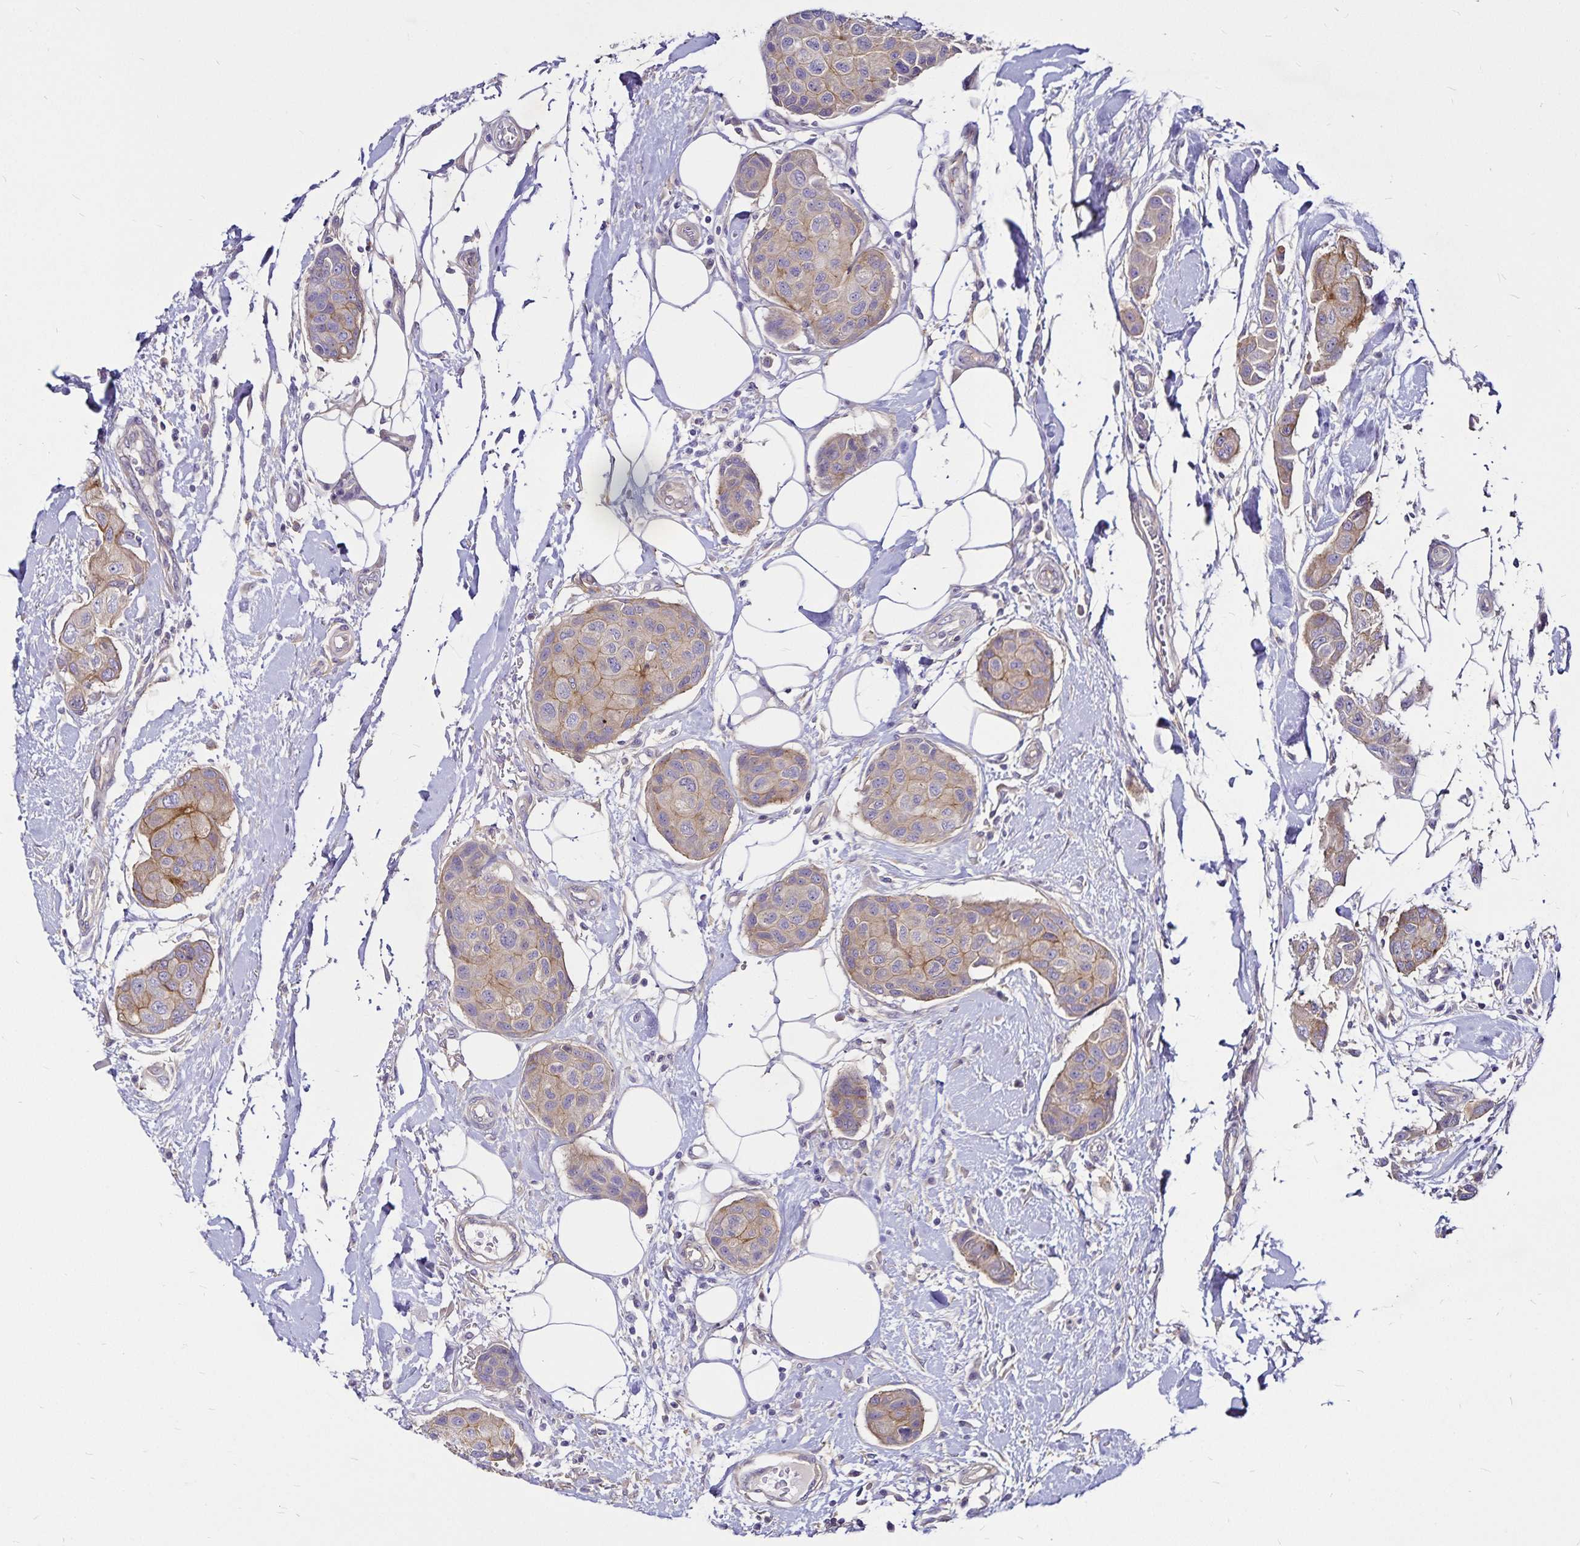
{"staining": {"intensity": "weak", "quantity": ">75%", "location": "cytoplasmic/membranous"}, "tissue": "breast cancer", "cell_type": "Tumor cells", "image_type": "cancer", "snomed": [{"axis": "morphology", "description": "Duct carcinoma"}, {"axis": "topography", "description": "Breast"}, {"axis": "topography", "description": "Lymph node"}], "caption": "A high-resolution photomicrograph shows immunohistochemistry (IHC) staining of breast cancer (intraductal carcinoma), which shows weak cytoplasmic/membranous expression in about >75% of tumor cells.", "gene": "GNG12", "patient": {"sex": "female", "age": 80}}